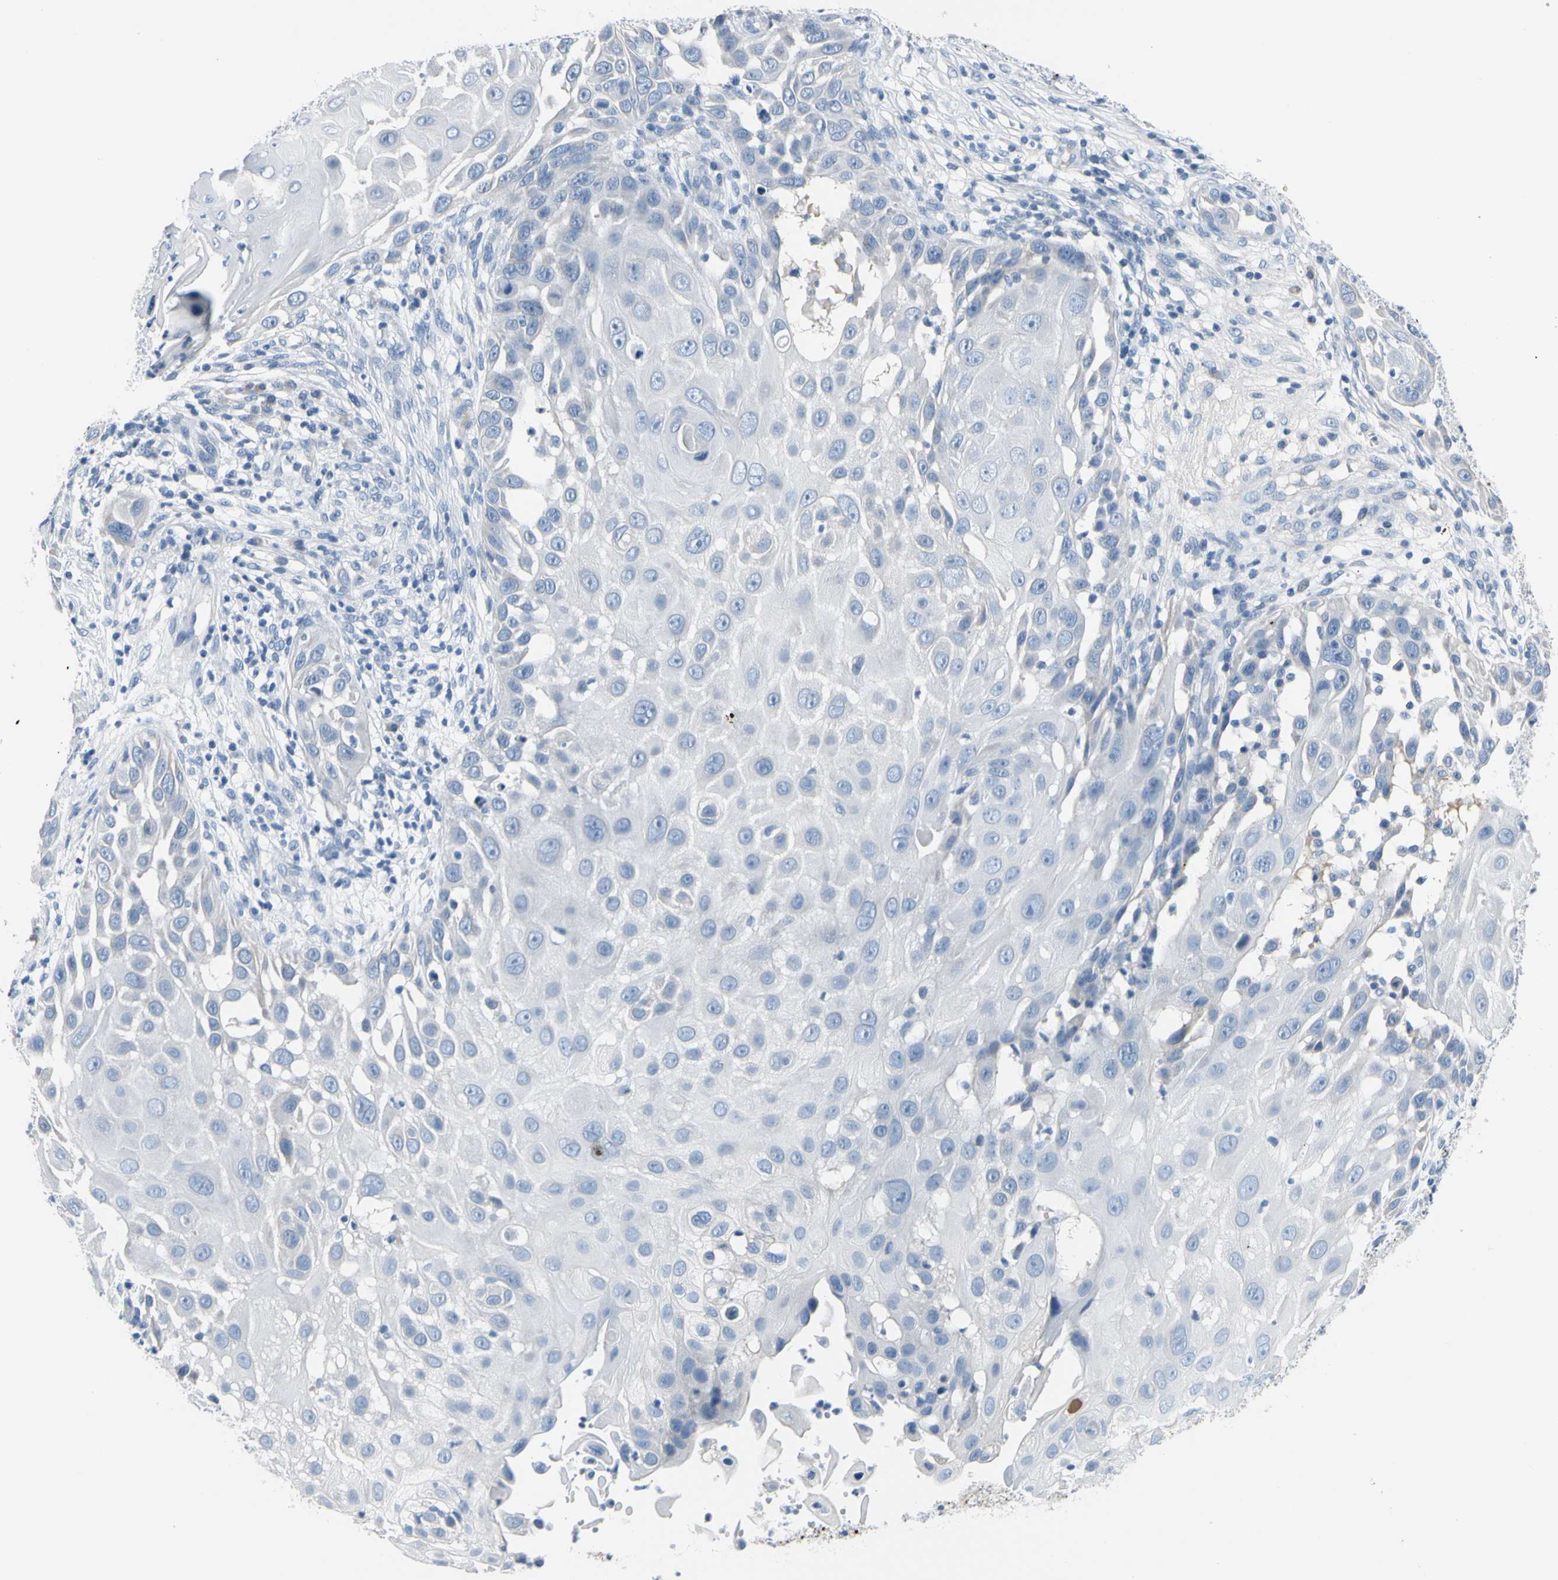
{"staining": {"intensity": "negative", "quantity": "none", "location": "none"}, "tissue": "skin cancer", "cell_type": "Tumor cells", "image_type": "cancer", "snomed": [{"axis": "morphology", "description": "Squamous cell carcinoma, NOS"}, {"axis": "topography", "description": "Skin"}], "caption": "Immunohistochemistry (IHC) histopathology image of neoplastic tissue: skin cancer (squamous cell carcinoma) stained with DAB shows no significant protein staining in tumor cells. Nuclei are stained in blue.", "gene": "MUC5B", "patient": {"sex": "female", "age": 44}}